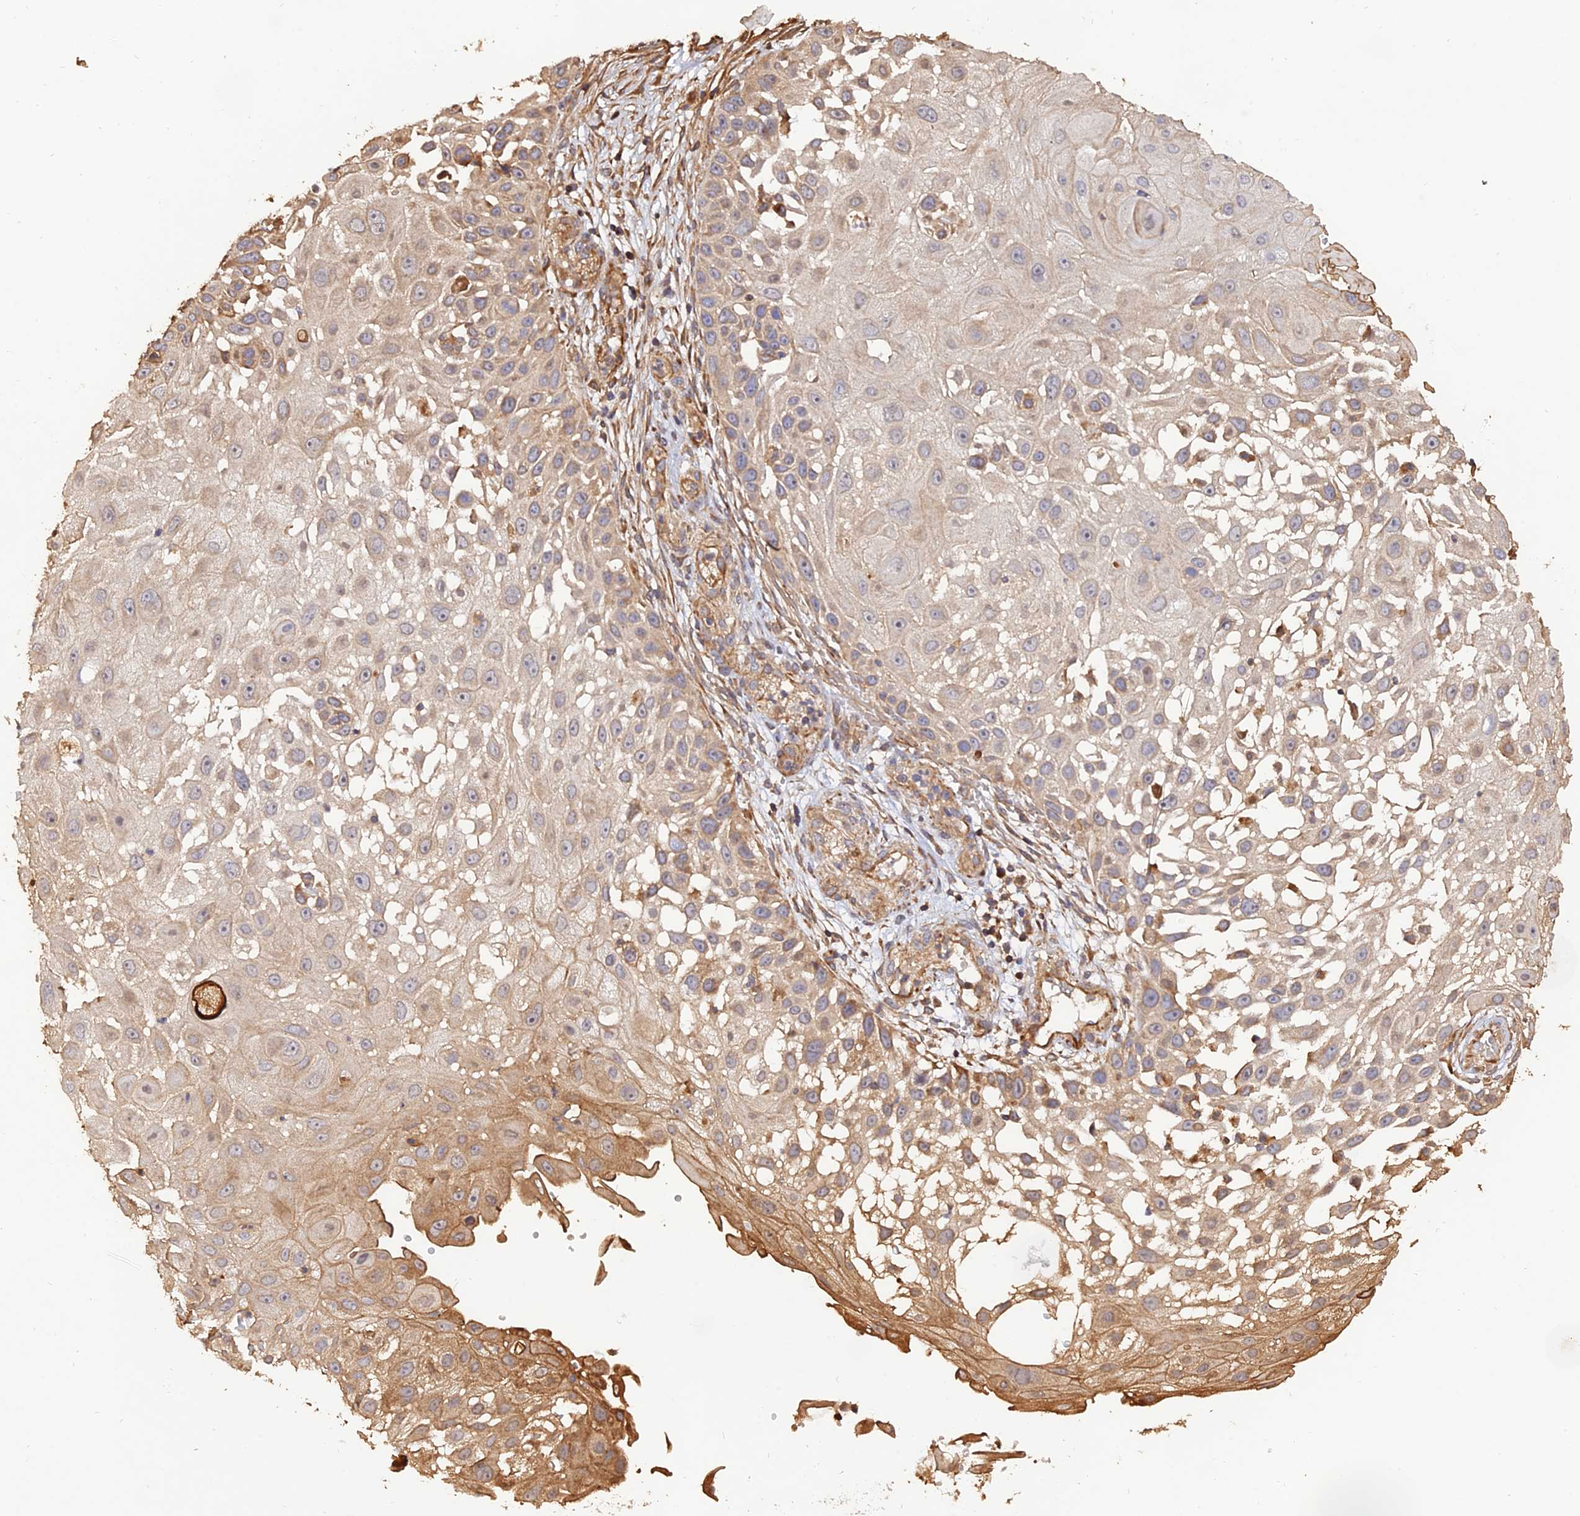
{"staining": {"intensity": "moderate", "quantity": "<25%", "location": "cytoplasmic/membranous"}, "tissue": "skin cancer", "cell_type": "Tumor cells", "image_type": "cancer", "snomed": [{"axis": "morphology", "description": "Squamous cell carcinoma, NOS"}, {"axis": "topography", "description": "Skin"}], "caption": "Human skin cancer stained with a brown dye demonstrates moderate cytoplasmic/membranous positive expression in about <25% of tumor cells.", "gene": "CREBL2", "patient": {"sex": "female", "age": 44}}